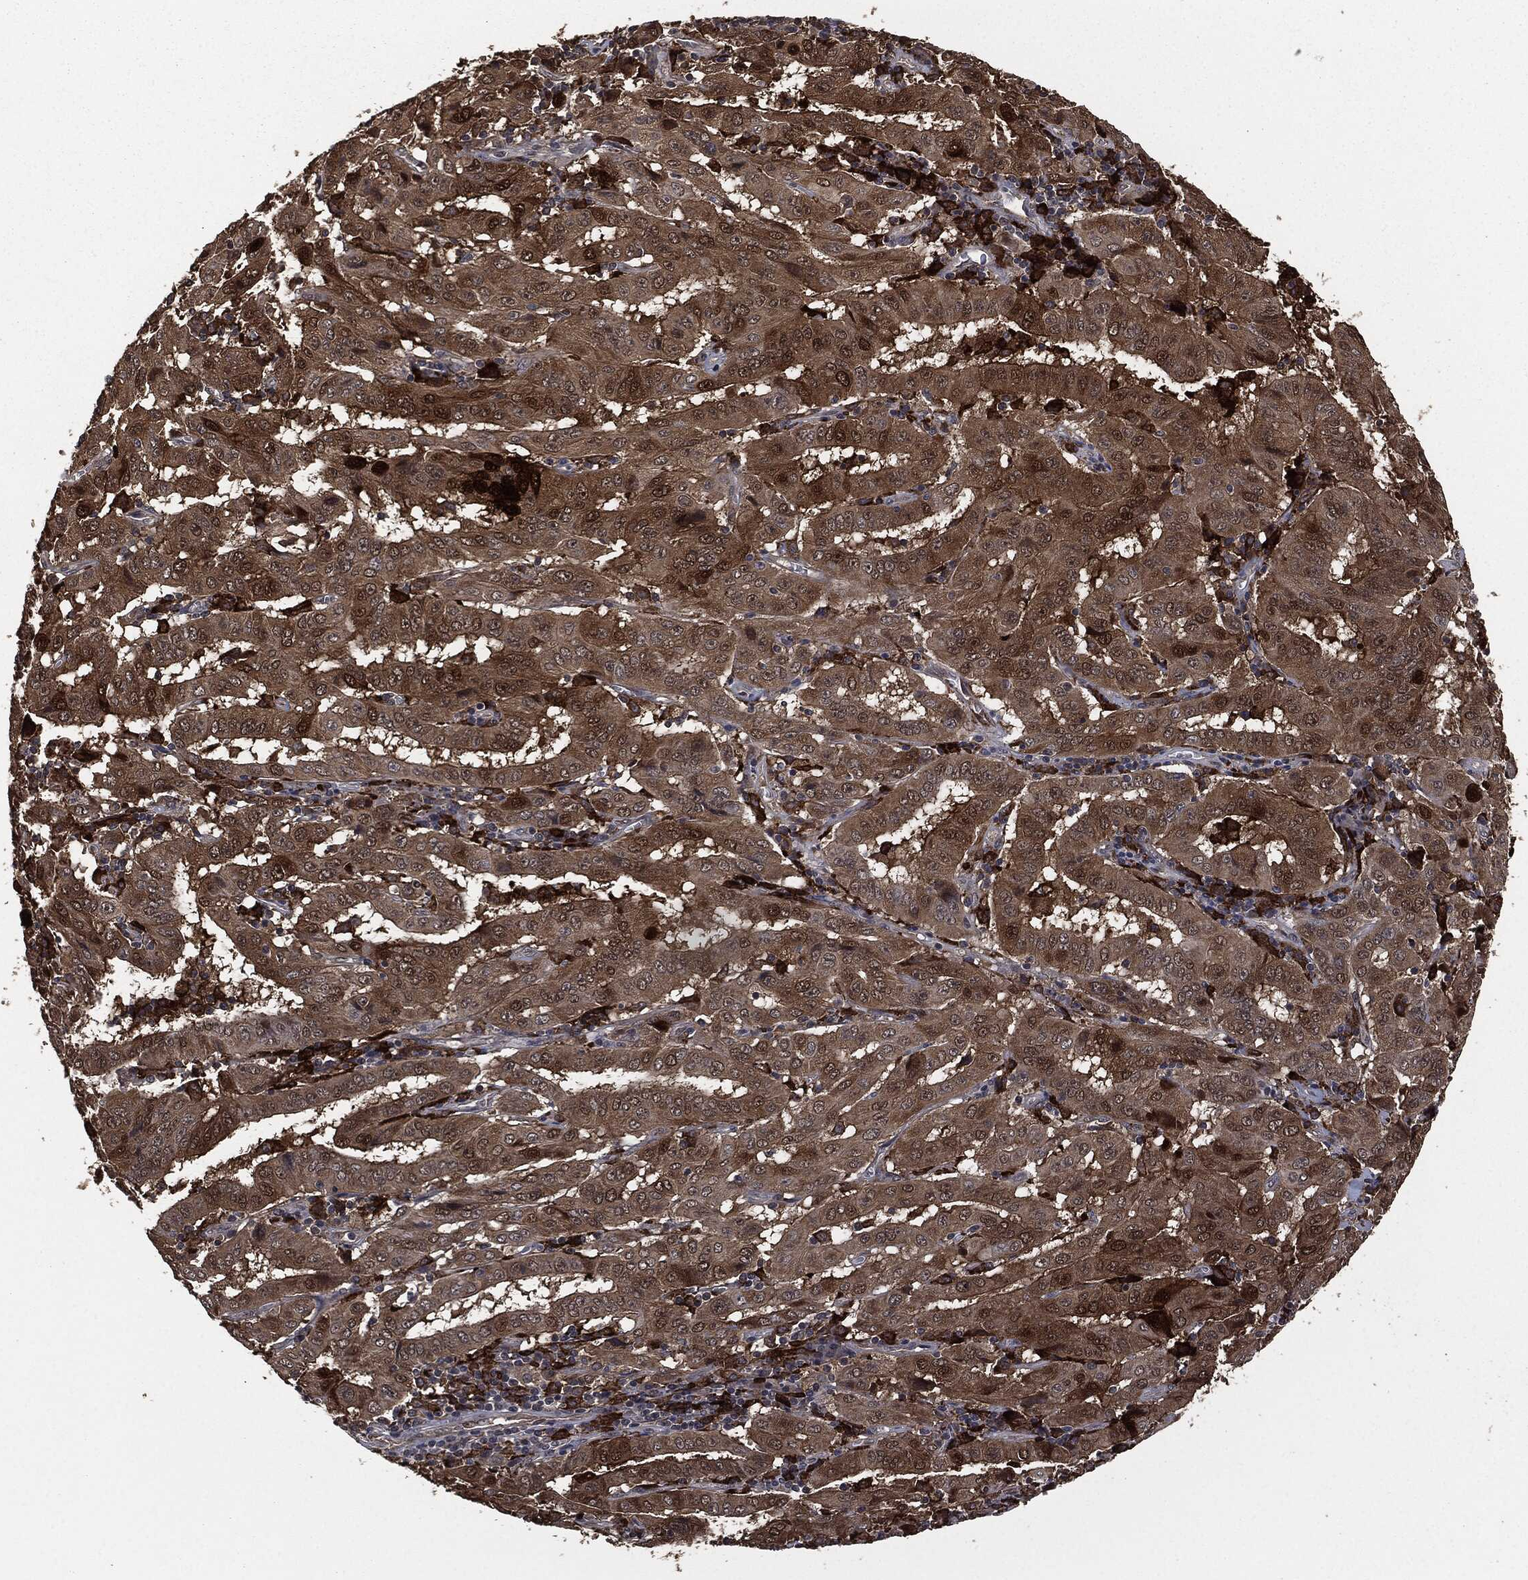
{"staining": {"intensity": "moderate", "quantity": ">75%", "location": "cytoplasmic/membranous"}, "tissue": "pancreatic cancer", "cell_type": "Tumor cells", "image_type": "cancer", "snomed": [{"axis": "morphology", "description": "Adenocarcinoma, NOS"}, {"axis": "topography", "description": "Pancreas"}], "caption": "The image exhibits staining of adenocarcinoma (pancreatic), revealing moderate cytoplasmic/membranous protein expression (brown color) within tumor cells.", "gene": "CRABP2", "patient": {"sex": "male", "age": 63}}